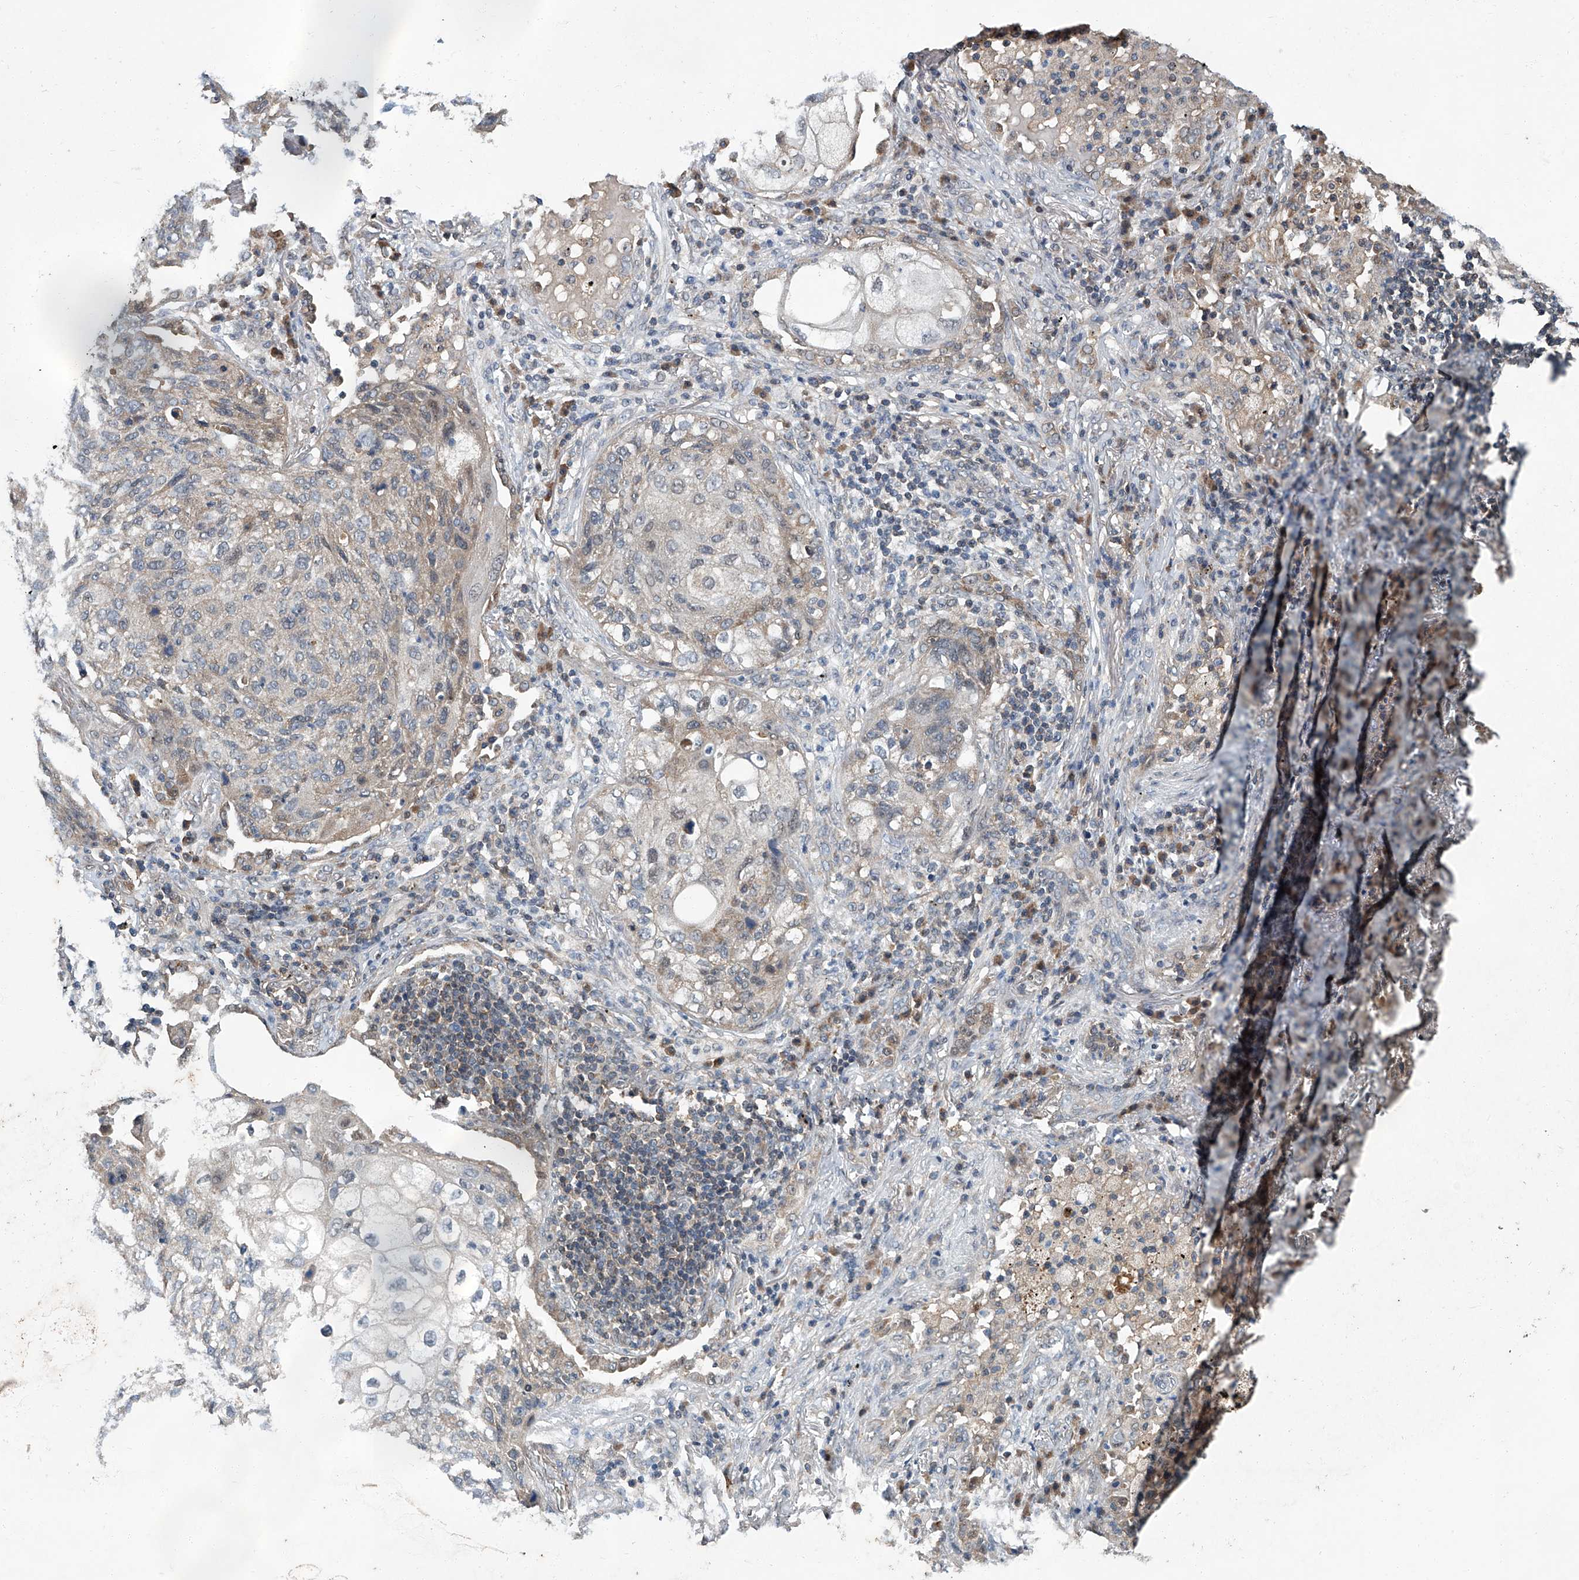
{"staining": {"intensity": "weak", "quantity": "<25%", "location": "cytoplasmic/membranous"}, "tissue": "lung cancer", "cell_type": "Tumor cells", "image_type": "cancer", "snomed": [{"axis": "morphology", "description": "Squamous cell carcinoma, NOS"}, {"axis": "topography", "description": "Lung"}], "caption": "DAB immunohistochemical staining of human lung squamous cell carcinoma demonstrates no significant staining in tumor cells.", "gene": "CLK1", "patient": {"sex": "female", "age": 63}}